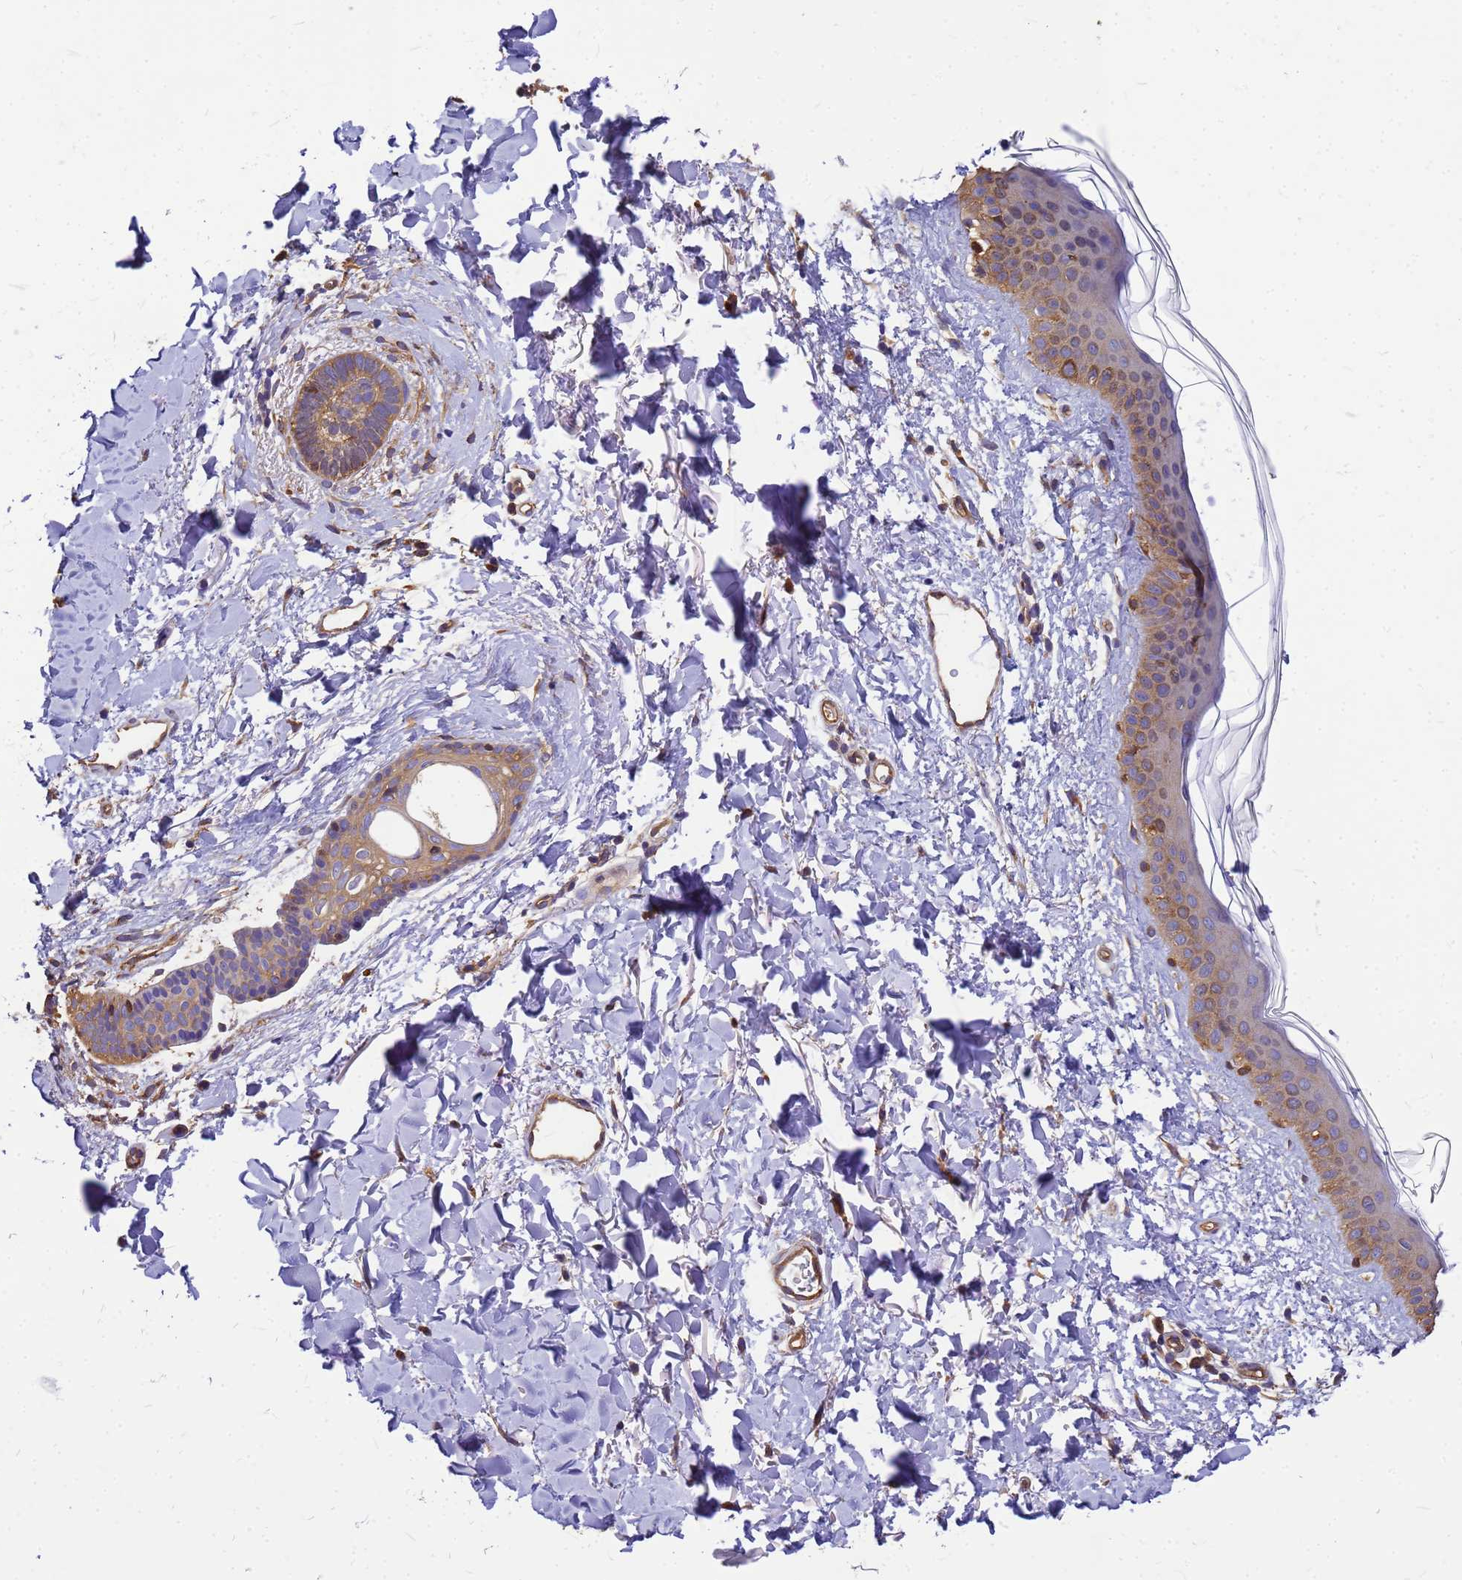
{"staining": {"intensity": "moderate", "quantity": ">75%", "location": "cytoplasmic/membranous"}, "tissue": "skin", "cell_type": "Fibroblasts", "image_type": "normal", "snomed": [{"axis": "morphology", "description": "Normal tissue, NOS"}, {"axis": "topography", "description": "Skin"}], "caption": "Skin stained for a protein reveals moderate cytoplasmic/membranous positivity in fibroblasts. The staining is performed using DAB (3,3'-diaminobenzidine) brown chromogen to label protein expression. The nuclei are counter-stained blue using hematoxylin.", "gene": "GID4", "patient": {"sex": "female", "age": 58}}